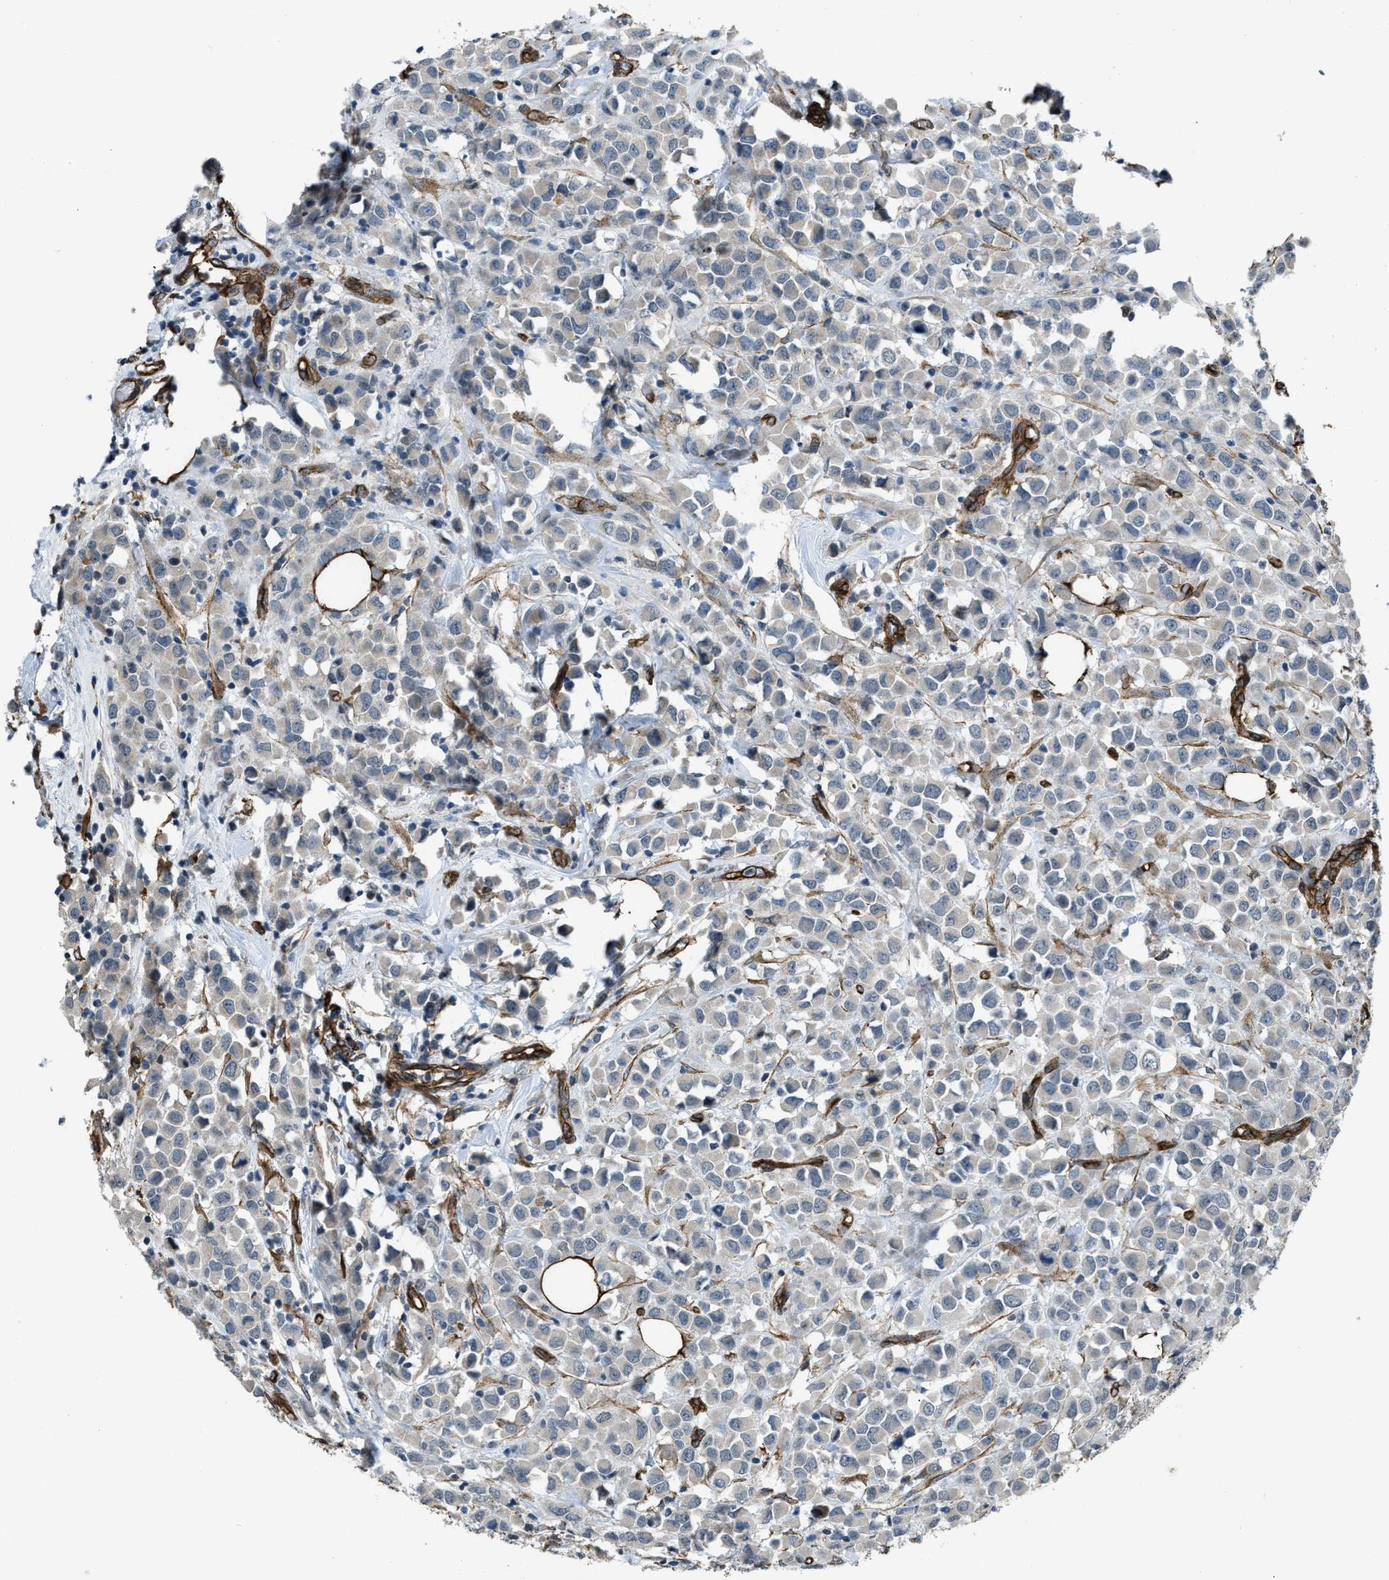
{"staining": {"intensity": "negative", "quantity": "none", "location": "none"}, "tissue": "breast cancer", "cell_type": "Tumor cells", "image_type": "cancer", "snomed": [{"axis": "morphology", "description": "Duct carcinoma"}, {"axis": "topography", "description": "Breast"}], "caption": "Tumor cells are negative for brown protein staining in breast cancer (intraductal carcinoma).", "gene": "NMB", "patient": {"sex": "female", "age": 61}}